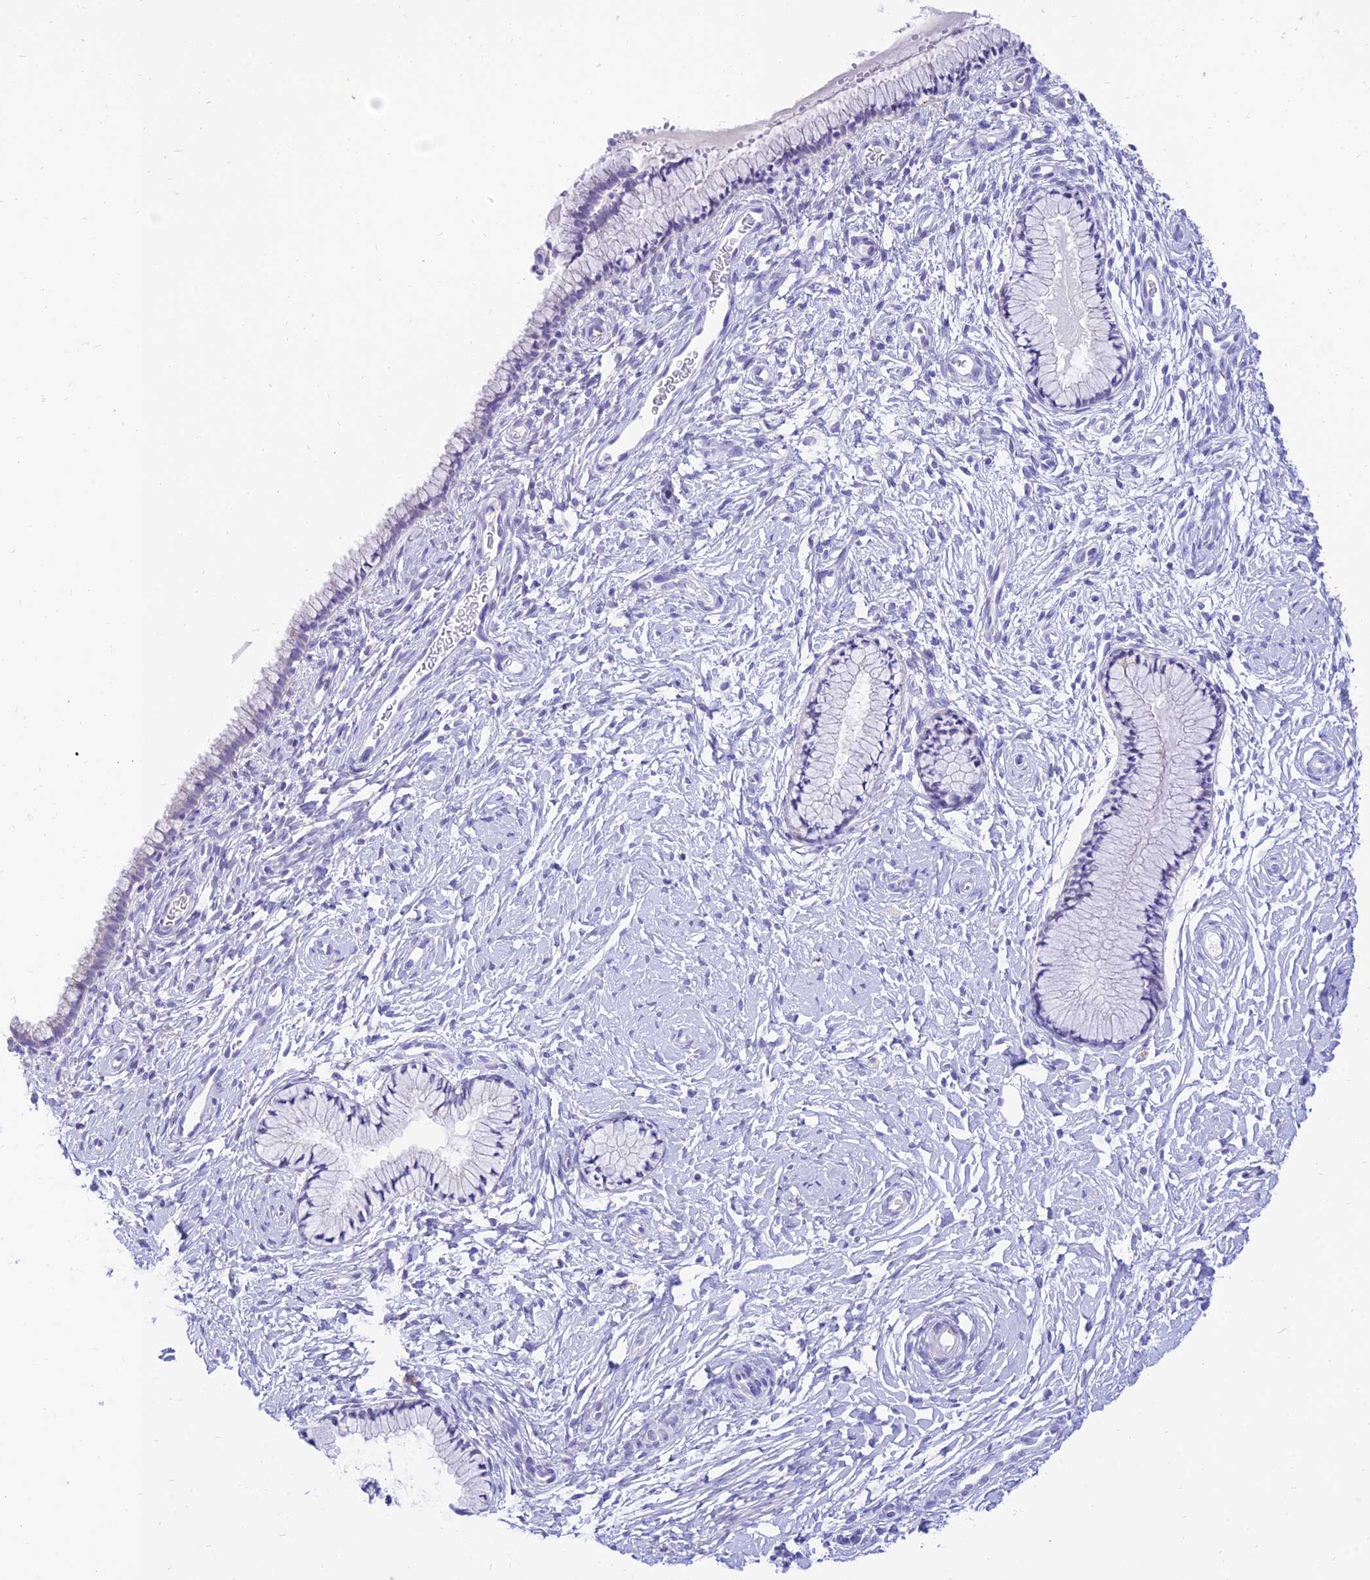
{"staining": {"intensity": "negative", "quantity": "none", "location": "none"}, "tissue": "cervix", "cell_type": "Glandular cells", "image_type": "normal", "snomed": [{"axis": "morphology", "description": "Normal tissue, NOS"}, {"axis": "topography", "description": "Cervix"}], "caption": "Immunohistochemical staining of unremarkable human cervix exhibits no significant positivity in glandular cells.", "gene": "TAC3", "patient": {"sex": "female", "age": 33}}